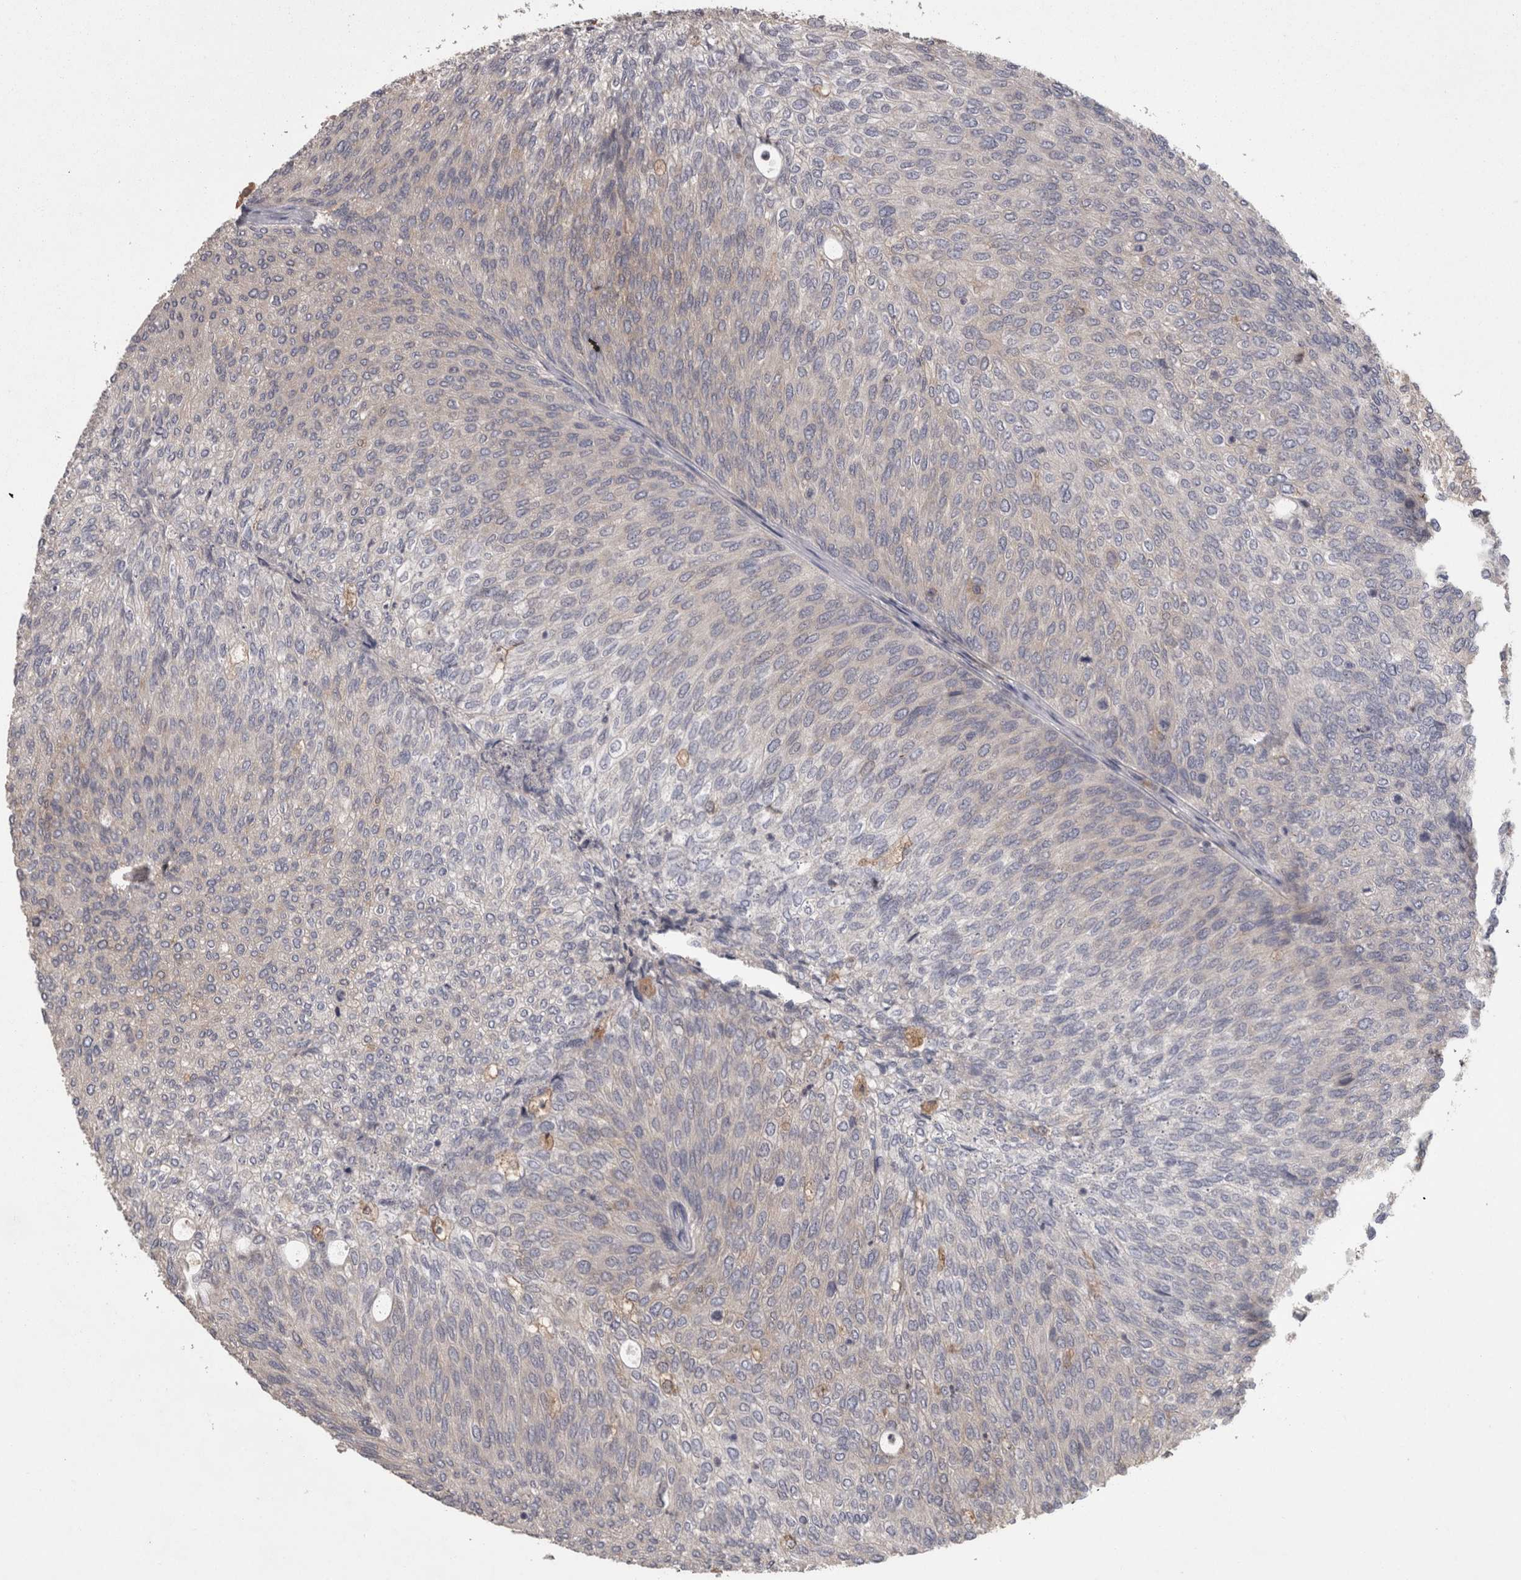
{"staining": {"intensity": "weak", "quantity": "<25%", "location": "cytoplasmic/membranous"}, "tissue": "urothelial cancer", "cell_type": "Tumor cells", "image_type": "cancer", "snomed": [{"axis": "morphology", "description": "Urothelial carcinoma, Low grade"}, {"axis": "topography", "description": "Urinary bladder"}], "caption": "This is an immunohistochemistry photomicrograph of urothelial cancer. There is no positivity in tumor cells.", "gene": "PCM1", "patient": {"sex": "female", "age": 79}}